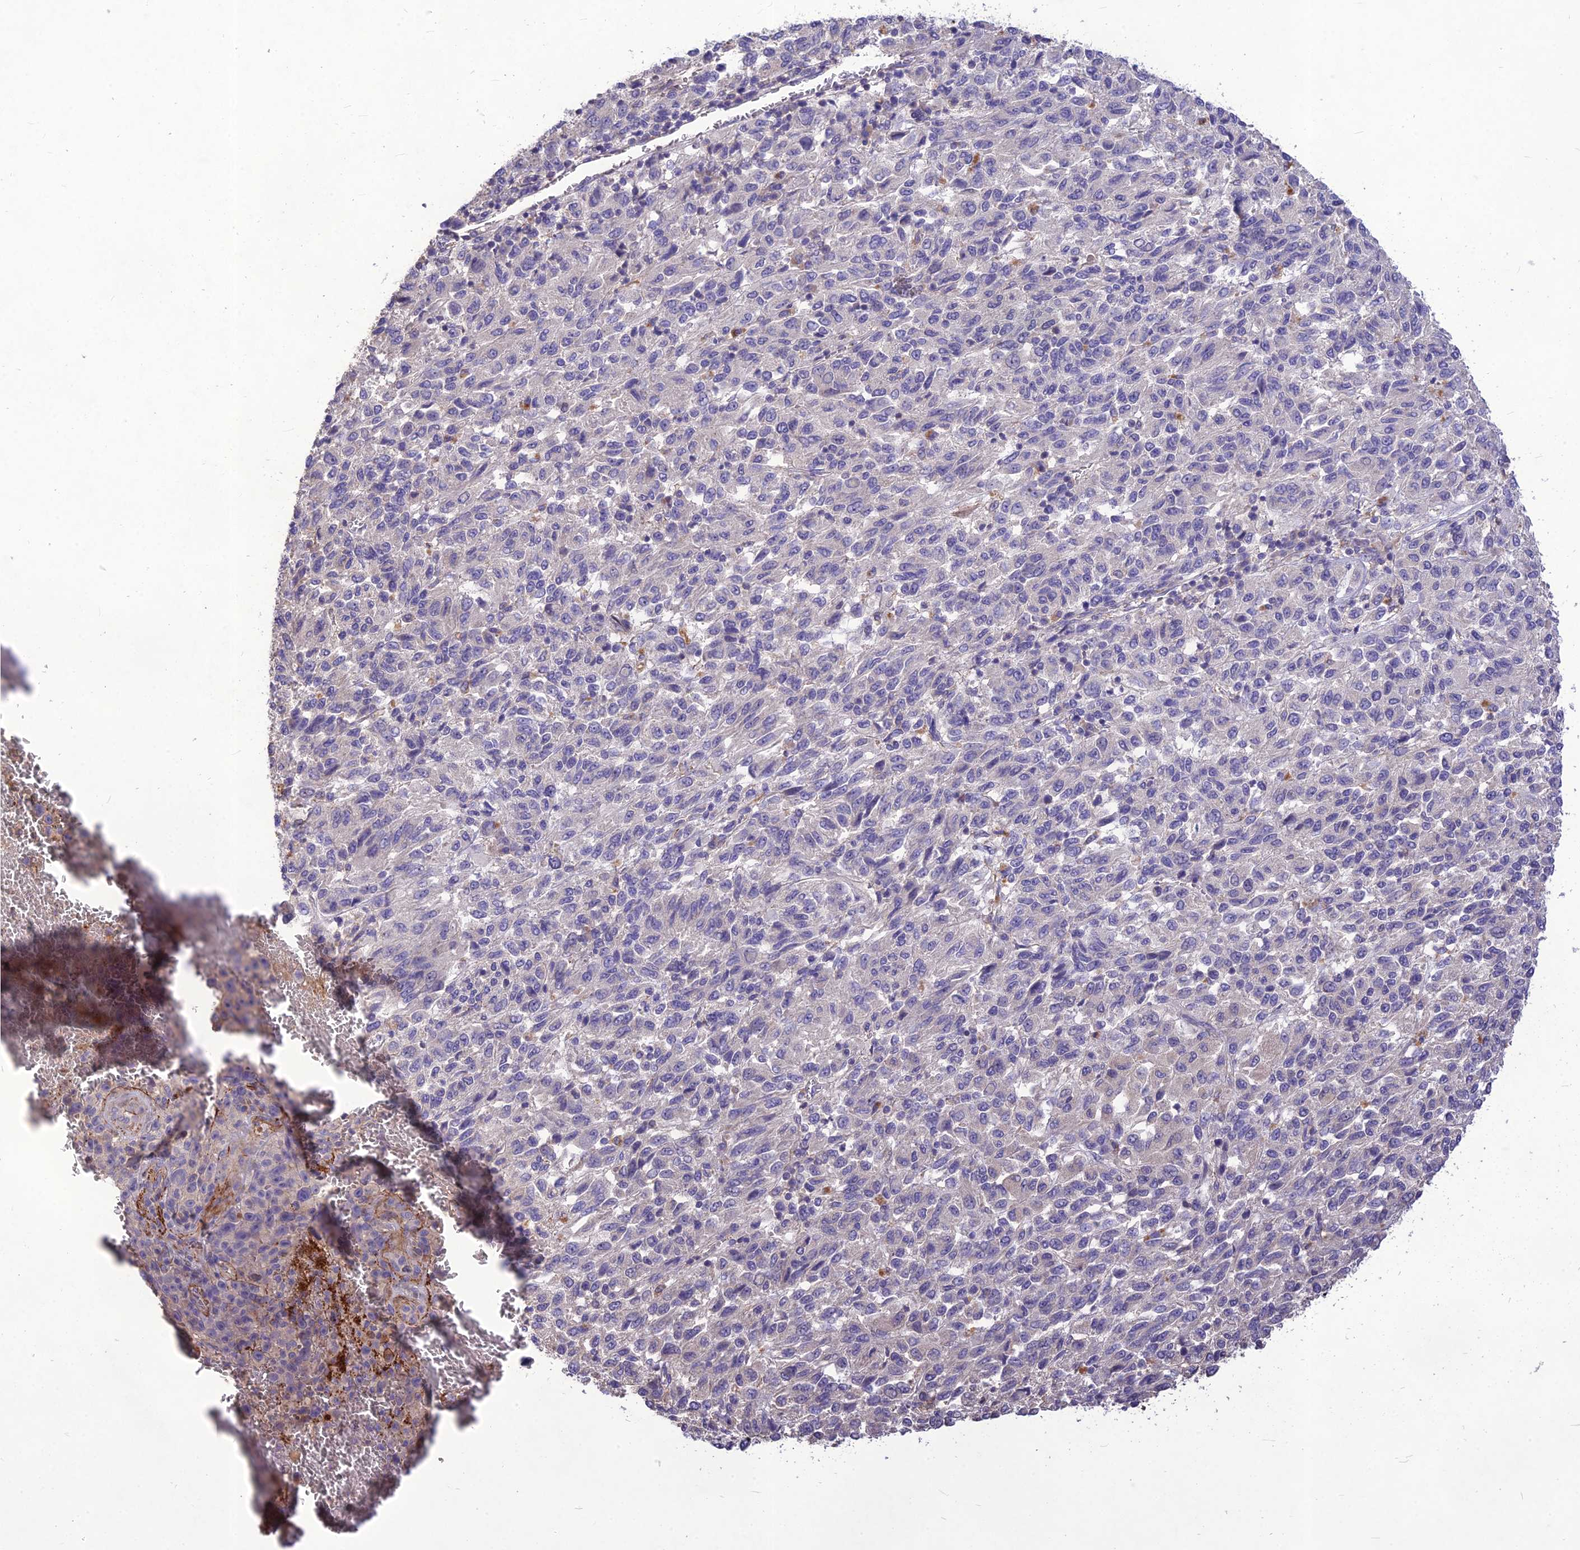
{"staining": {"intensity": "negative", "quantity": "none", "location": "none"}, "tissue": "melanoma", "cell_type": "Tumor cells", "image_type": "cancer", "snomed": [{"axis": "morphology", "description": "Malignant melanoma, Metastatic site"}, {"axis": "topography", "description": "Lung"}], "caption": "Tumor cells show no significant protein positivity in melanoma.", "gene": "CLUH", "patient": {"sex": "male", "age": 64}}